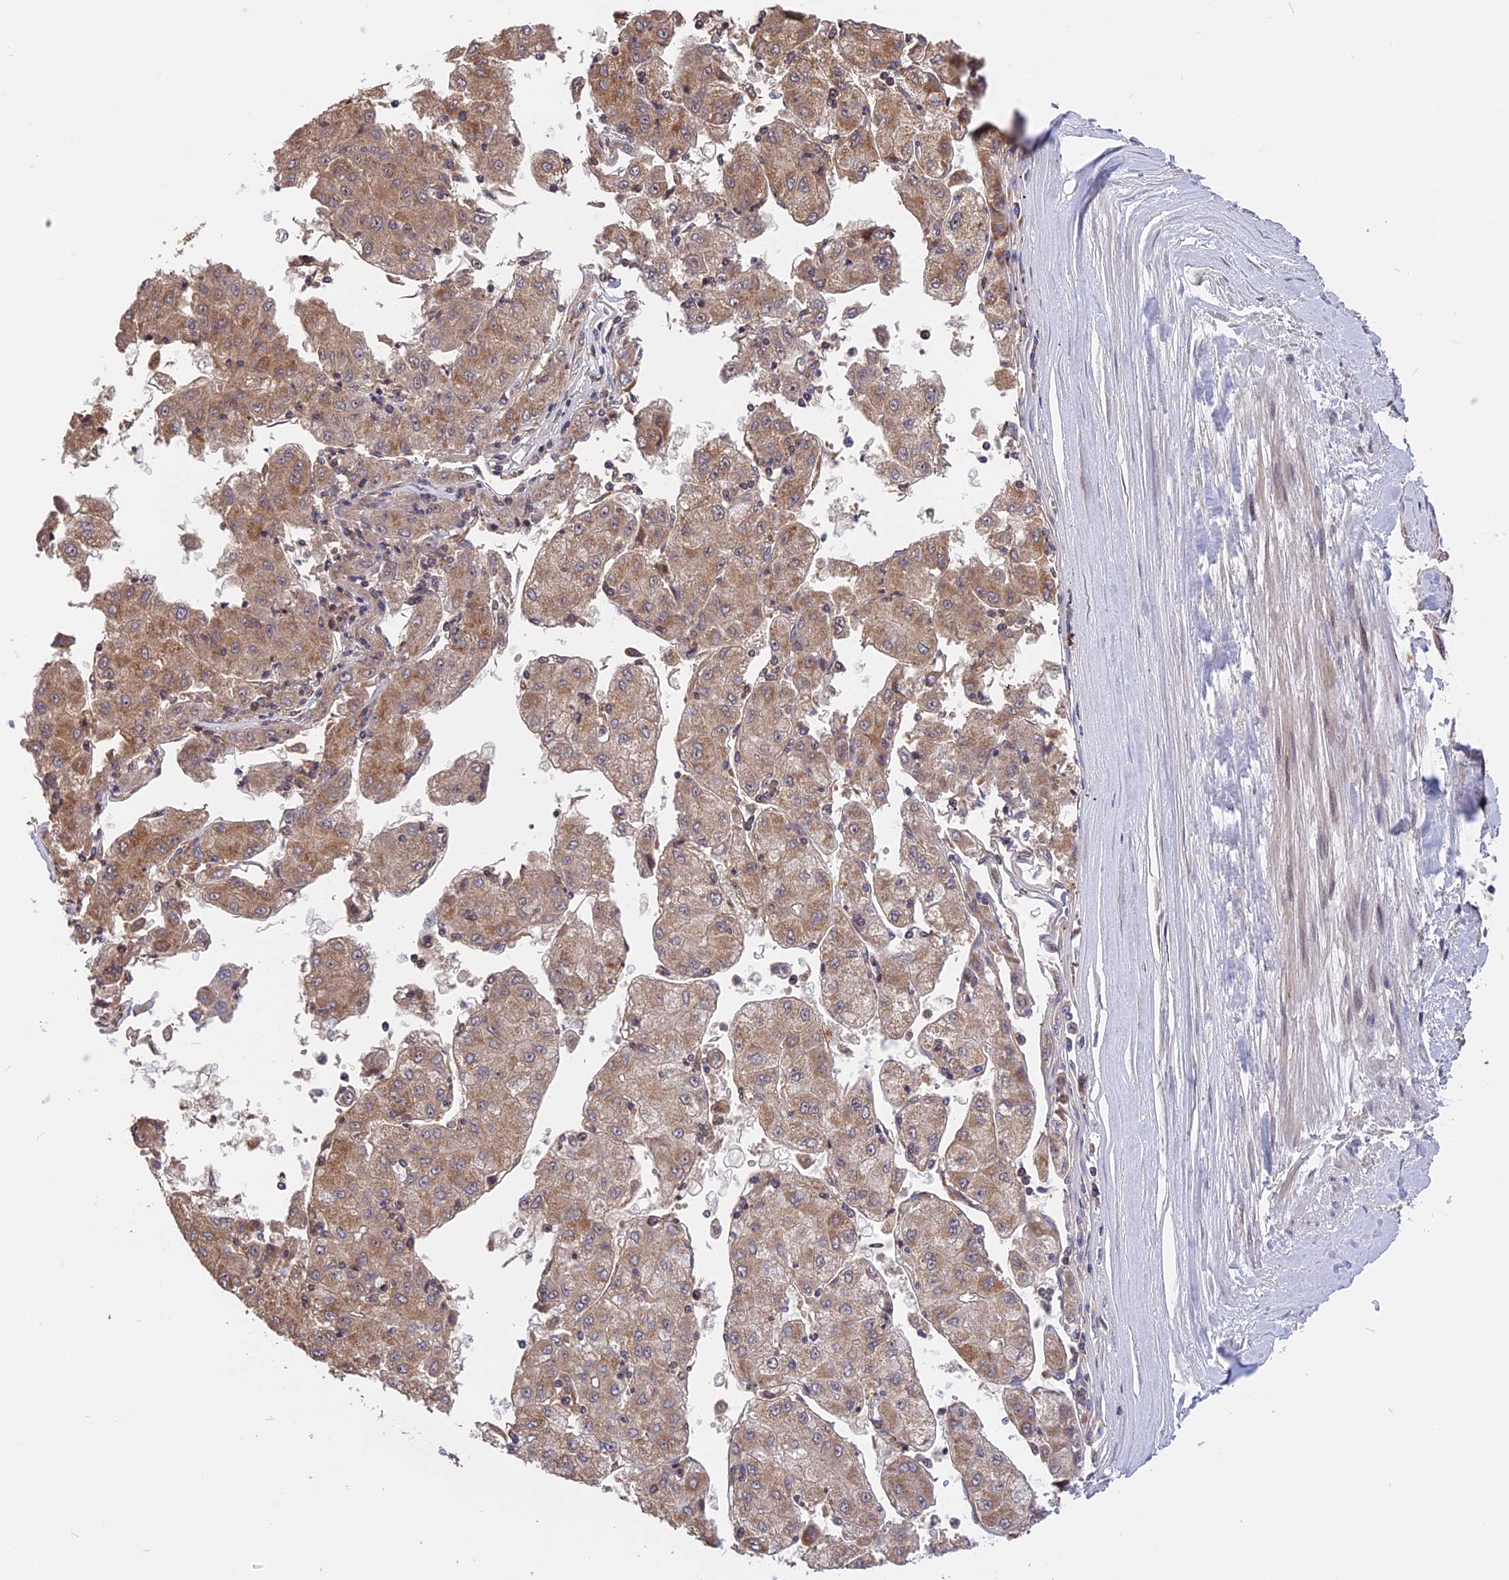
{"staining": {"intensity": "moderate", "quantity": ">75%", "location": "cytoplasmic/membranous"}, "tissue": "liver cancer", "cell_type": "Tumor cells", "image_type": "cancer", "snomed": [{"axis": "morphology", "description": "Carcinoma, Hepatocellular, NOS"}, {"axis": "topography", "description": "Liver"}], "caption": "Immunohistochemistry (IHC) histopathology image of neoplastic tissue: hepatocellular carcinoma (liver) stained using immunohistochemistry (IHC) reveals medium levels of moderate protein expression localized specifically in the cytoplasmic/membranous of tumor cells, appearing as a cytoplasmic/membranous brown color.", "gene": "RERGL", "patient": {"sex": "male", "age": 72}}